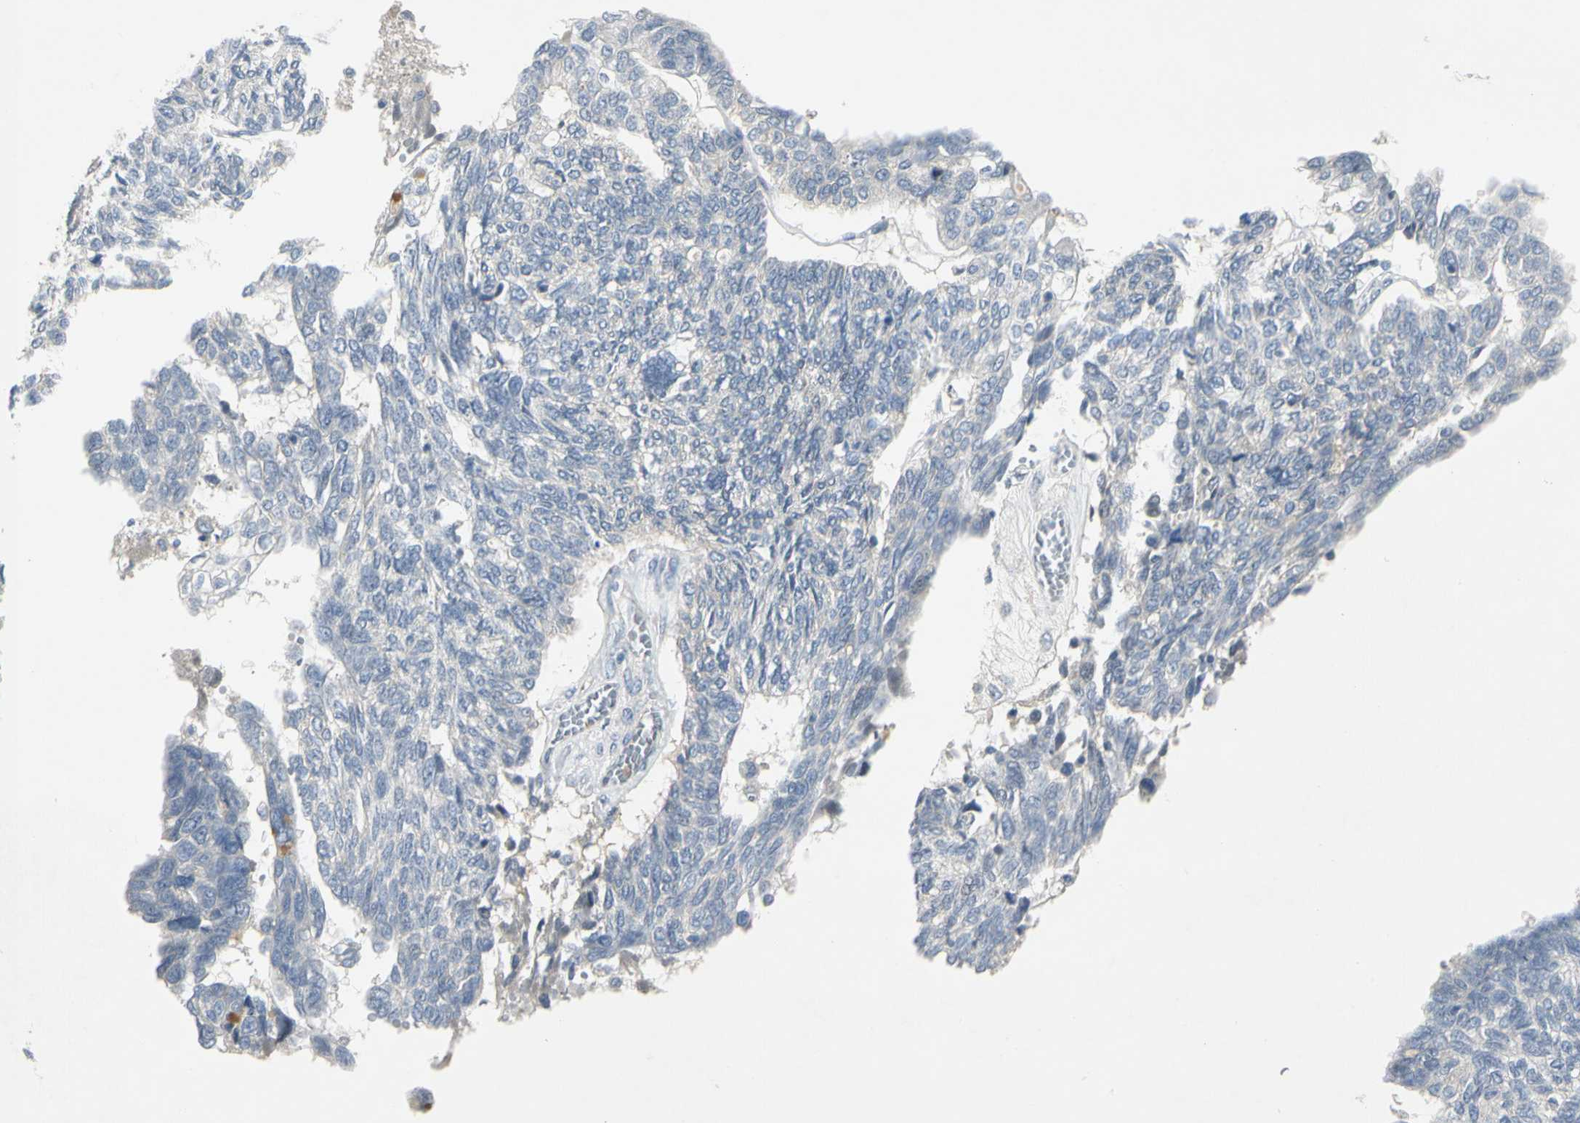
{"staining": {"intensity": "negative", "quantity": "none", "location": "none"}, "tissue": "ovarian cancer", "cell_type": "Tumor cells", "image_type": "cancer", "snomed": [{"axis": "morphology", "description": "Cystadenocarcinoma, serous, NOS"}, {"axis": "topography", "description": "Ovary"}], "caption": "Immunohistochemistry of human serous cystadenocarcinoma (ovarian) shows no positivity in tumor cells.", "gene": "PRSS21", "patient": {"sex": "female", "age": 79}}